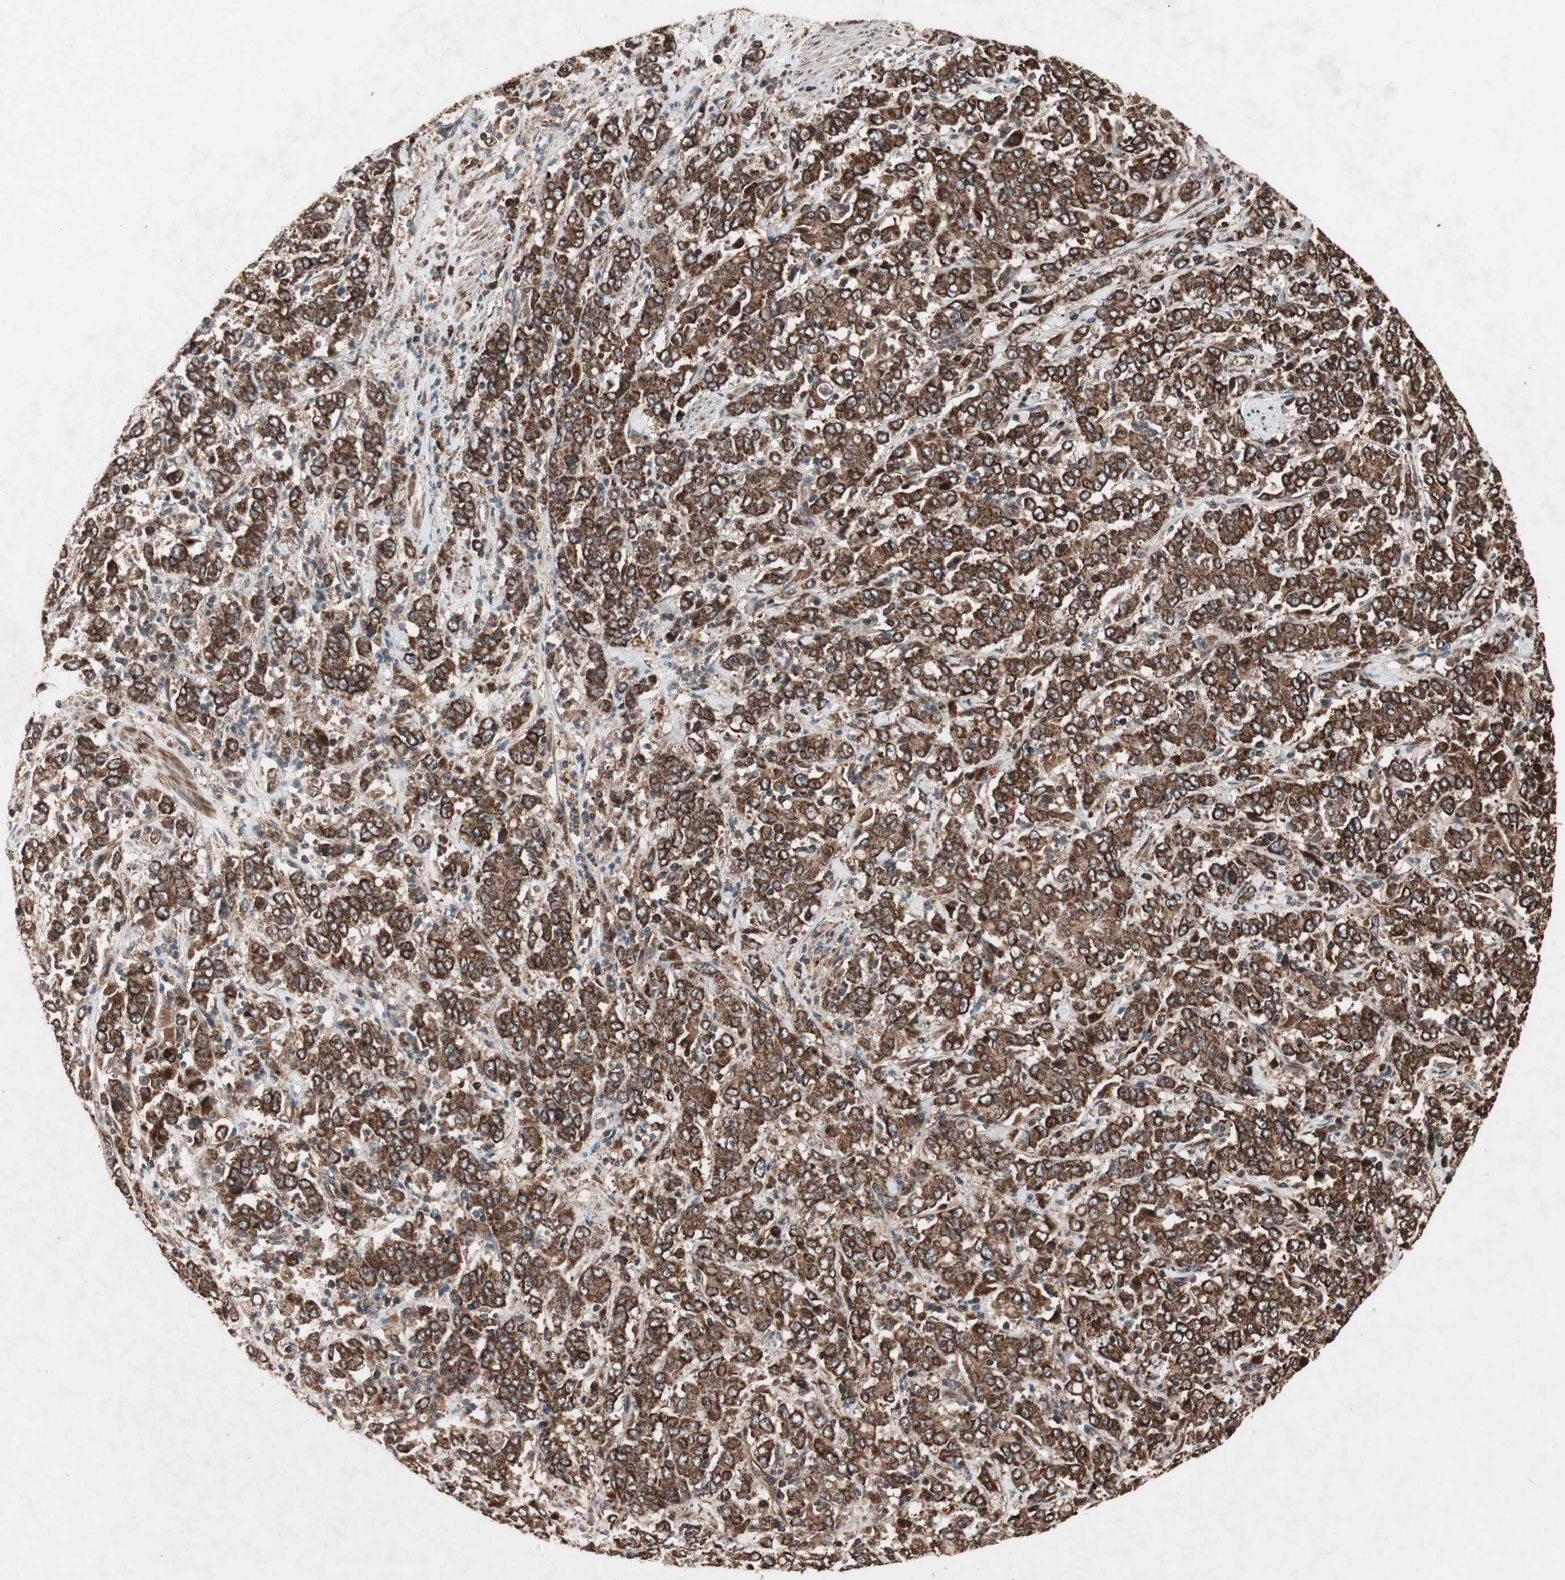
{"staining": {"intensity": "strong", "quantity": ">75%", "location": "cytoplasmic/membranous"}, "tissue": "stomach cancer", "cell_type": "Tumor cells", "image_type": "cancer", "snomed": [{"axis": "morphology", "description": "Adenocarcinoma, NOS"}, {"axis": "topography", "description": "Stomach, lower"}], "caption": "Strong cytoplasmic/membranous staining is seen in about >75% of tumor cells in stomach adenocarcinoma. The protein is shown in brown color, while the nuclei are stained blue.", "gene": "RAB1A", "patient": {"sex": "female", "age": 71}}